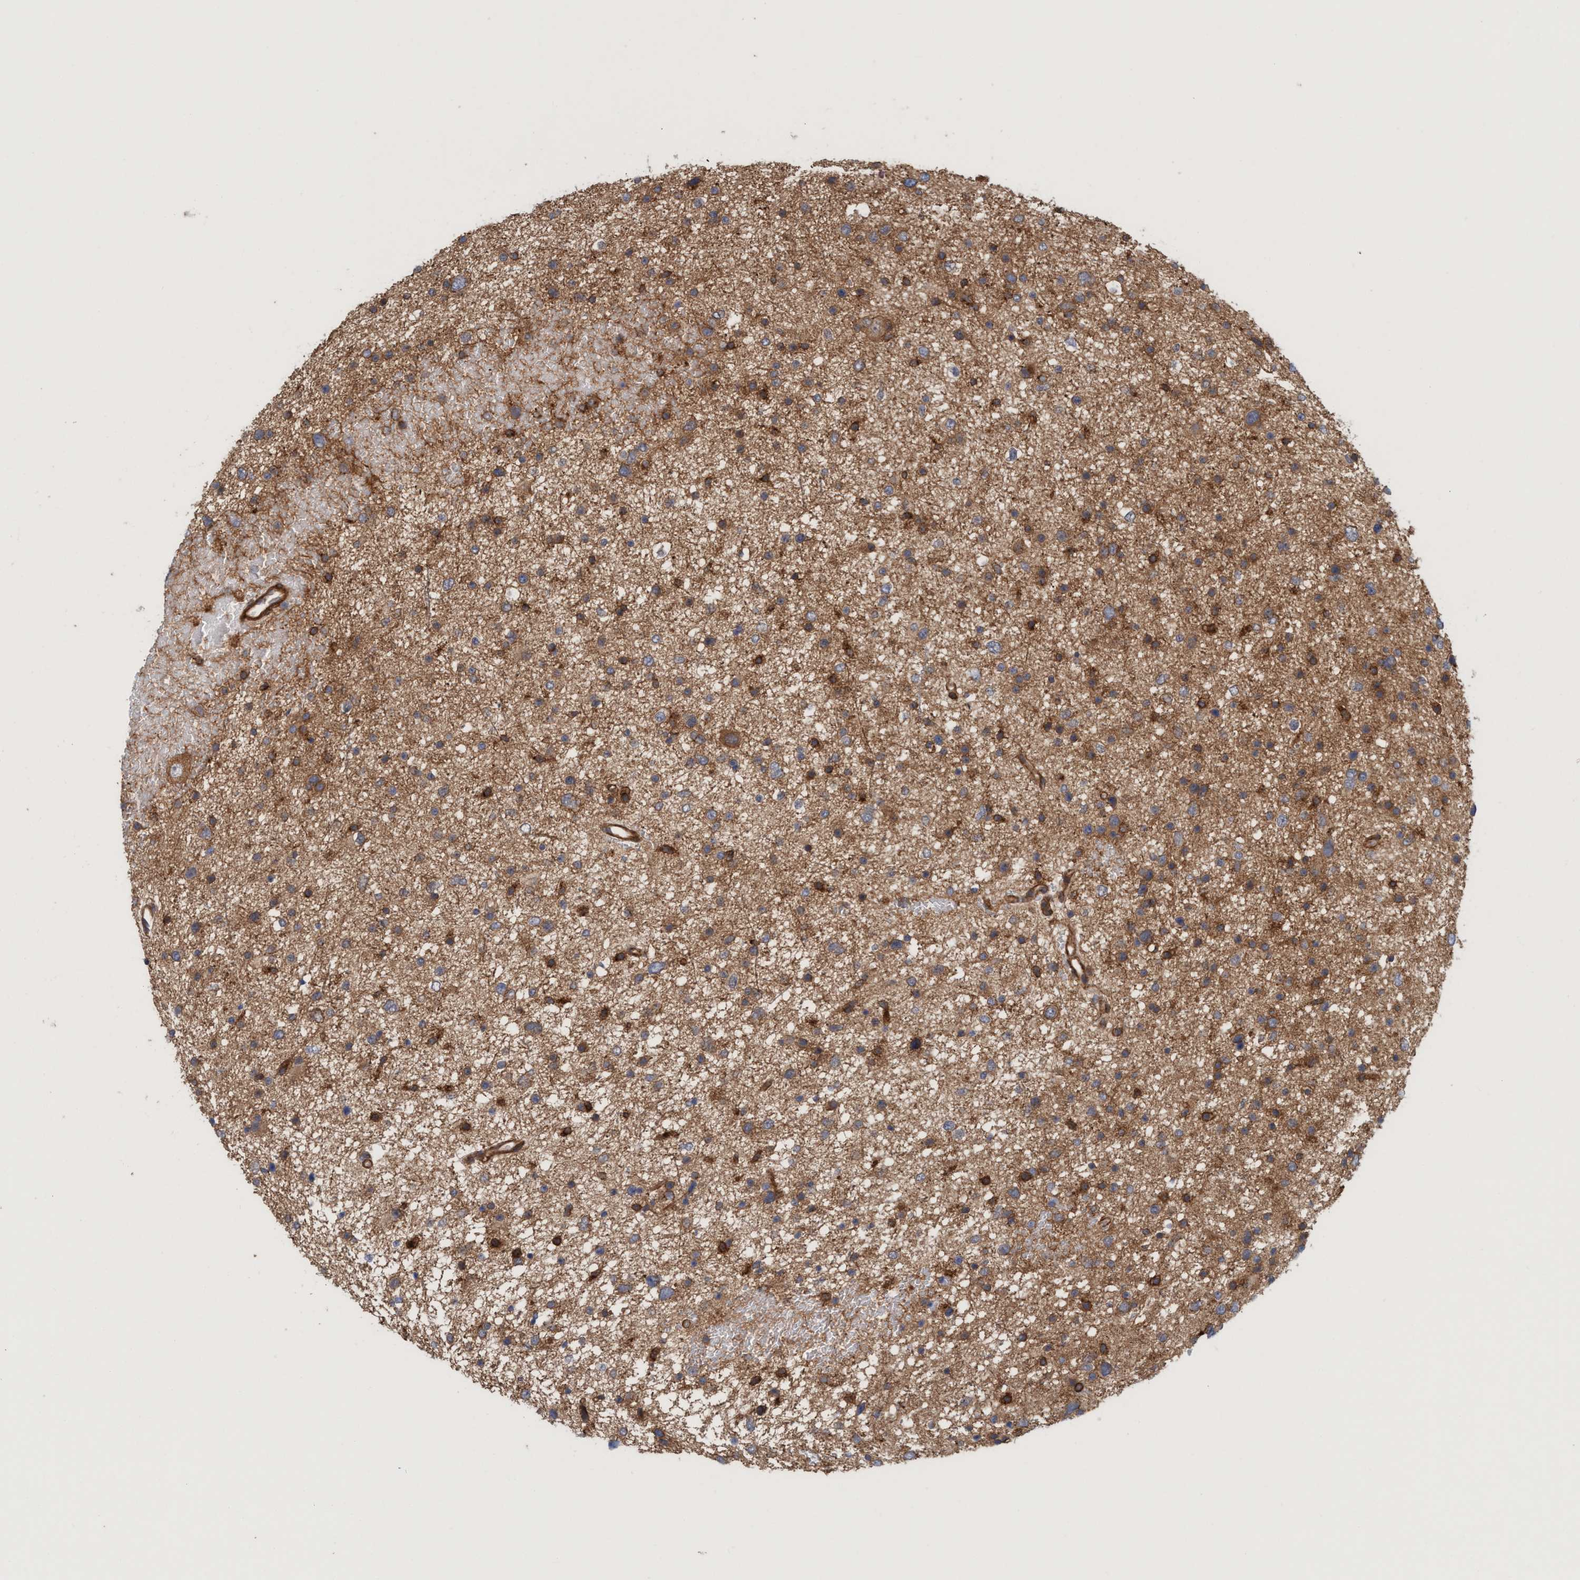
{"staining": {"intensity": "strong", "quantity": ">75%", "location": "cytoplasmic/membranous"}, "tissue": "glioma", "cell_type": "Tumor cells", "image_type": "cancer", "snomed": [{"axis": "morphology", "description": "Glioma, malignant, Low grade"}, {"axis": "topography", "description": "Brain"}], "caption": "A high amount of strong cytoplasmic/membranous positivity is present in approximately >75% of tumor cells in low-grade glioma (malignant) tissue.", "gene": "SPECC1", "patient": {"sex": "female", "age": 37}}